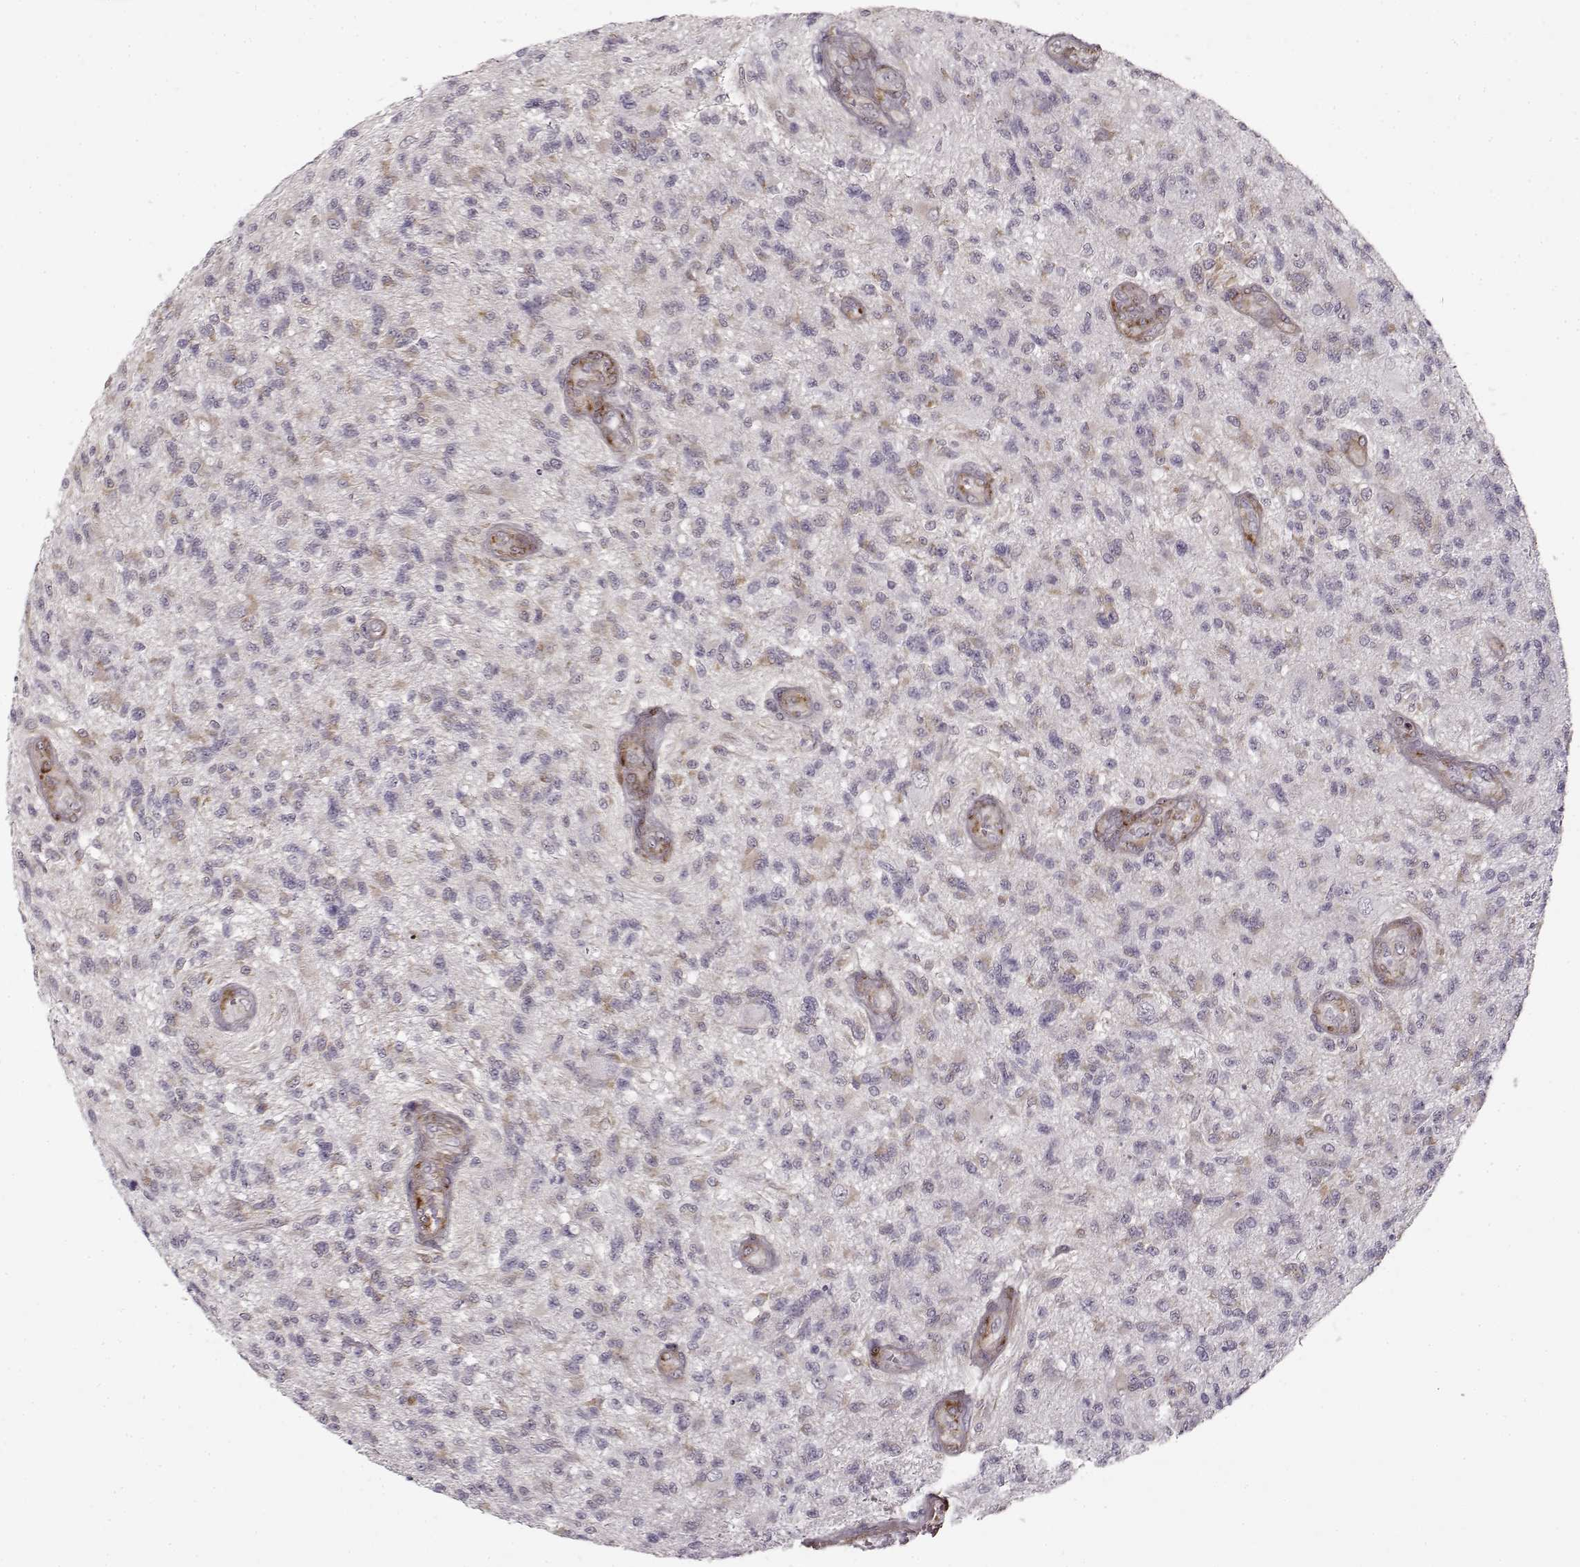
{"staining": {"intensity": "weak", "quantity": "25%-75%", "location": "cytoplasmic/membranous"}, "tissue": "glioma", "cell_type": "Tumor cells", "image_type": "cancer", "snomed": [{"axis": "morphology", "description": "Glioma, malignant, High grade"}, {"axis": "topography", "description": "Brain"}], "caption": "Glioma was stained to show a protein in brown. There is low levels of weak cytoplasmic/membranous positivity in approximately 25%-75% of tumor cells.", "gene": "LAMB2", "patient": {"sex": "male", "age": 56}}